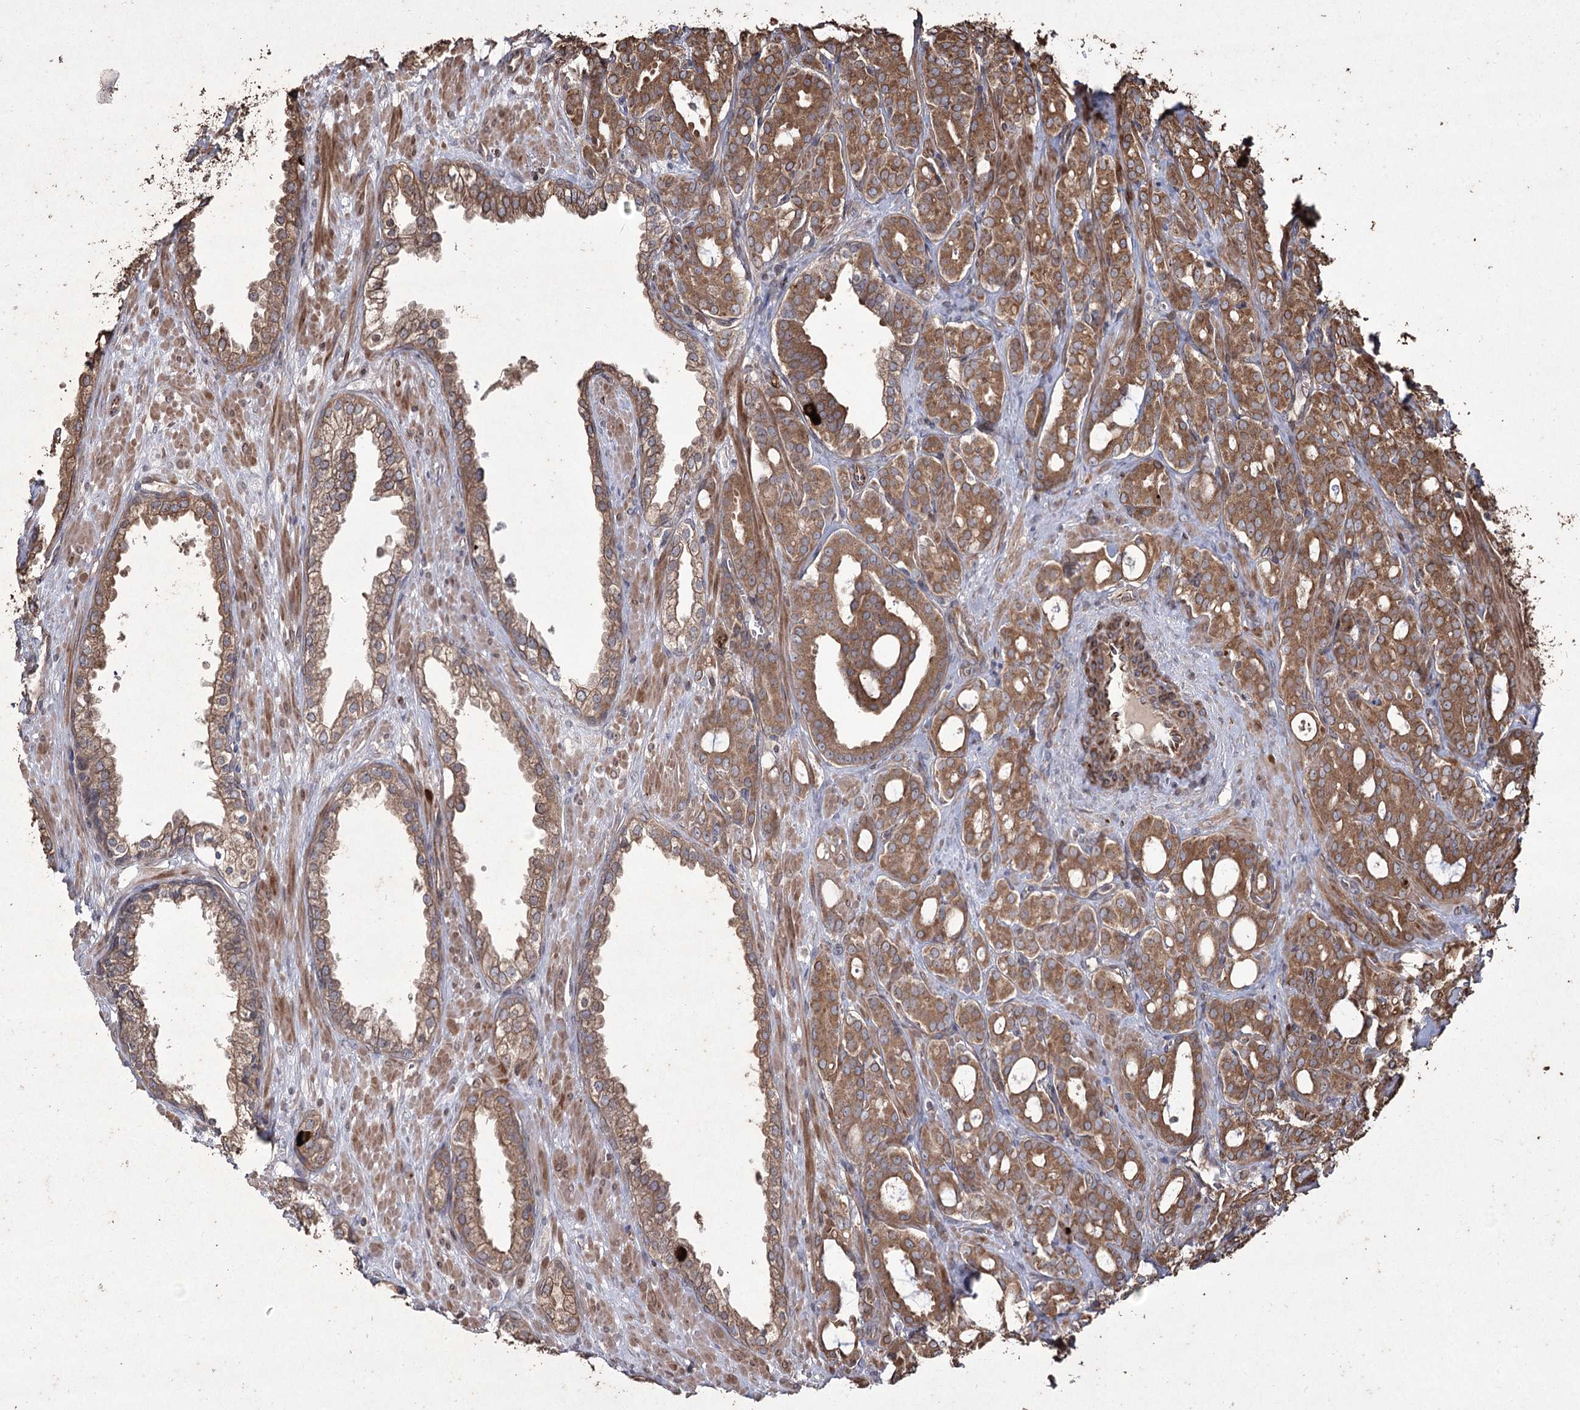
{"staining": {"intensity": "moderate", "quantity": ">75%", "location": "cytoplasmic/membranous"}, "tissue": "prostate cancer", "cell_type": "Tumor cells", "image_type": "cancer", "snomed": [{"axis": "morphology", "description": "Adenocarcinoma, High grade"}, {"axis": "topography", "description": "Prostate"}], "caption": "Immunohistochemistry (IHC) micrograph of neoplastic tissue: human prostate cancer (high-grade adenocarcinoma) stained using immunohistochemistry (IHC) shows medium levels of moderate protein expression localized specifically in the cytoplasmic/membranous of tumor cells, appearing as a cytoplasmic/membranous brown color.", "gene": "PRC1", "patient": {"sex": "male", "age": 72}}